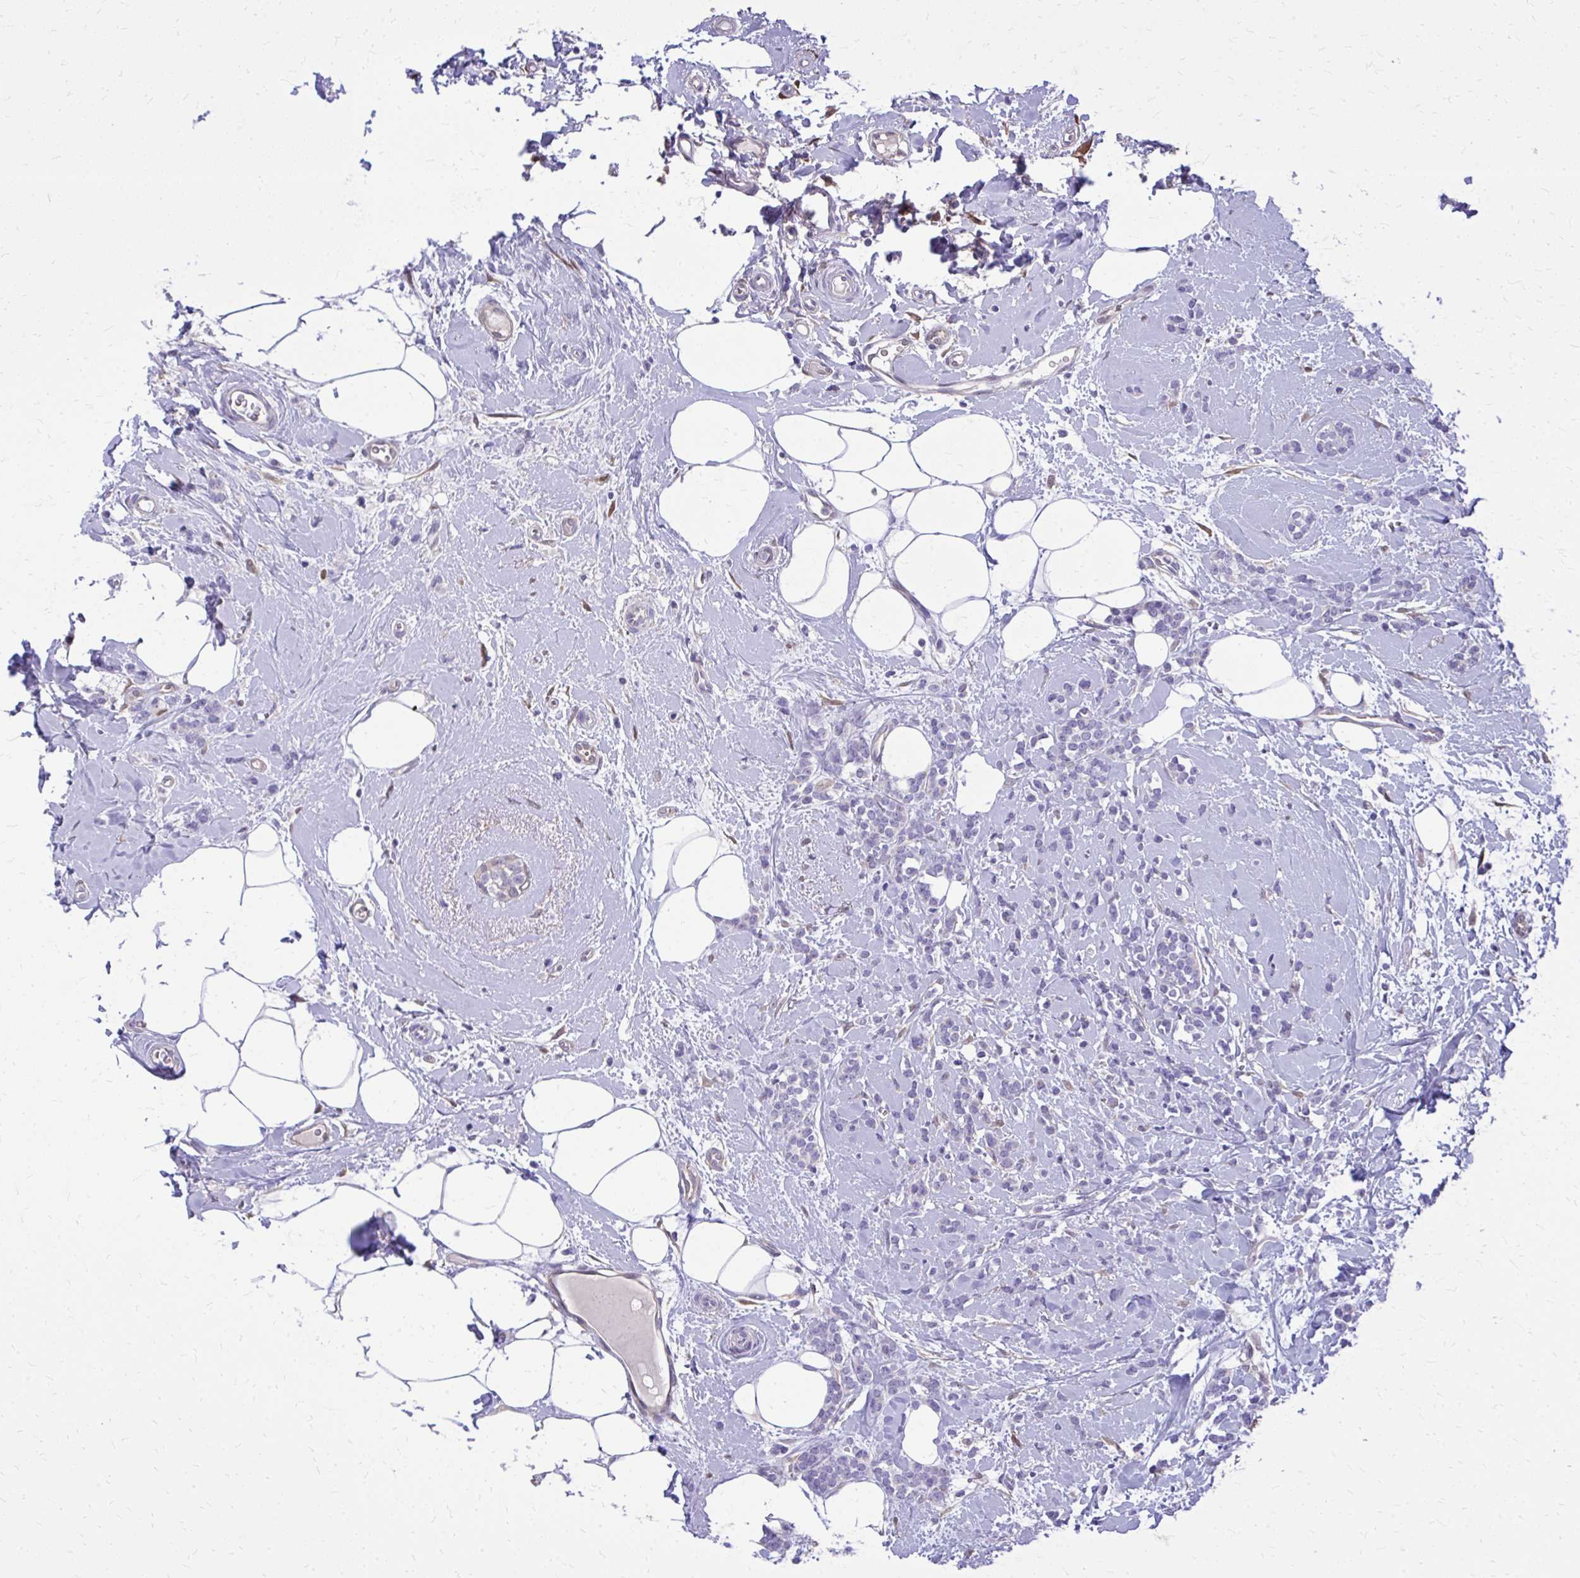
{"staining": {"intensity": "negative", "quantity": "none", "location": "none"}, "tissue": "breast cancer", "cell_type": "Tumor cells", "image_type": "cancer", "snomed": [{"axis": "morphology", "description": "Lobular carcinoma"}, {"axis": "topography", "description": "Breast"}], "caption": "High power microscopy micrograph of an IHC image of breast lobular carcinoma, revealing no significant expression in tumor cells.", "gene": "NNMT", "patient": {"sex": "female", "age": 59}}